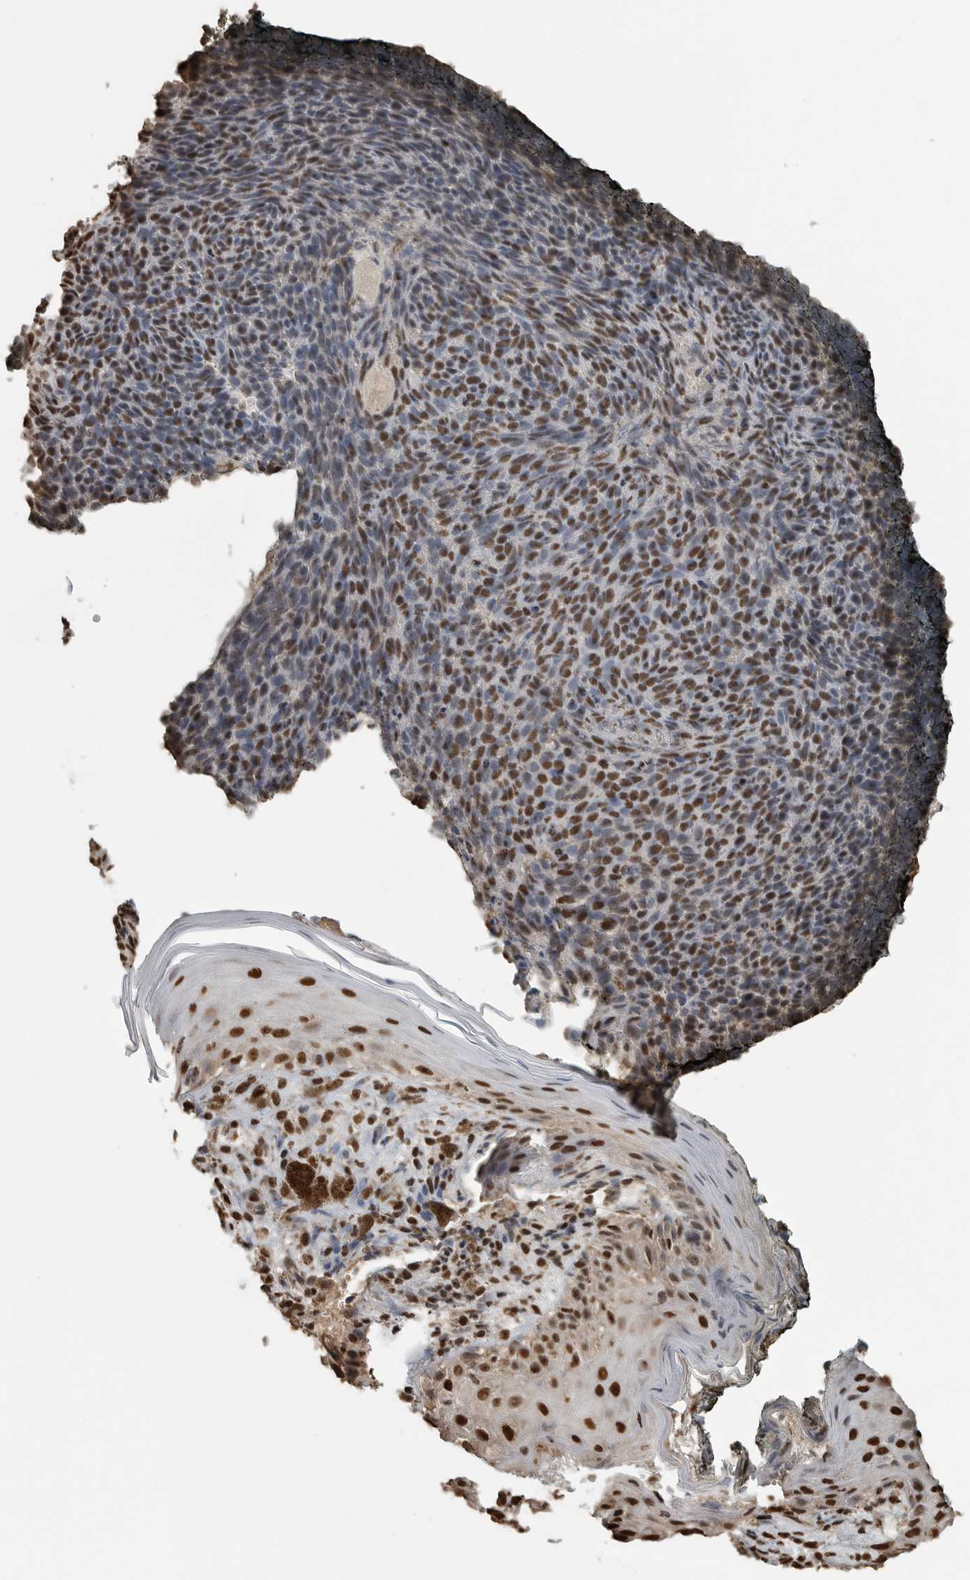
{"staining": {"intensity": "moderate", "quantity": ">75%", "location": "nuclear"}, "tissue": "skin cancer", "cell_type": "Tumor cells", "image_type": "cancer", "snomed": [{"axis": "morphology", "description": "Basal cell carcinoma"}, {"axis": "topography", "description": "Skin"}], "caption": "Skin basal cell carcinoma stained with a protein marker displays moderate staining in tumor cells.", "gene": "TGS1", "patient": {"sex": "male", "age": 61}}